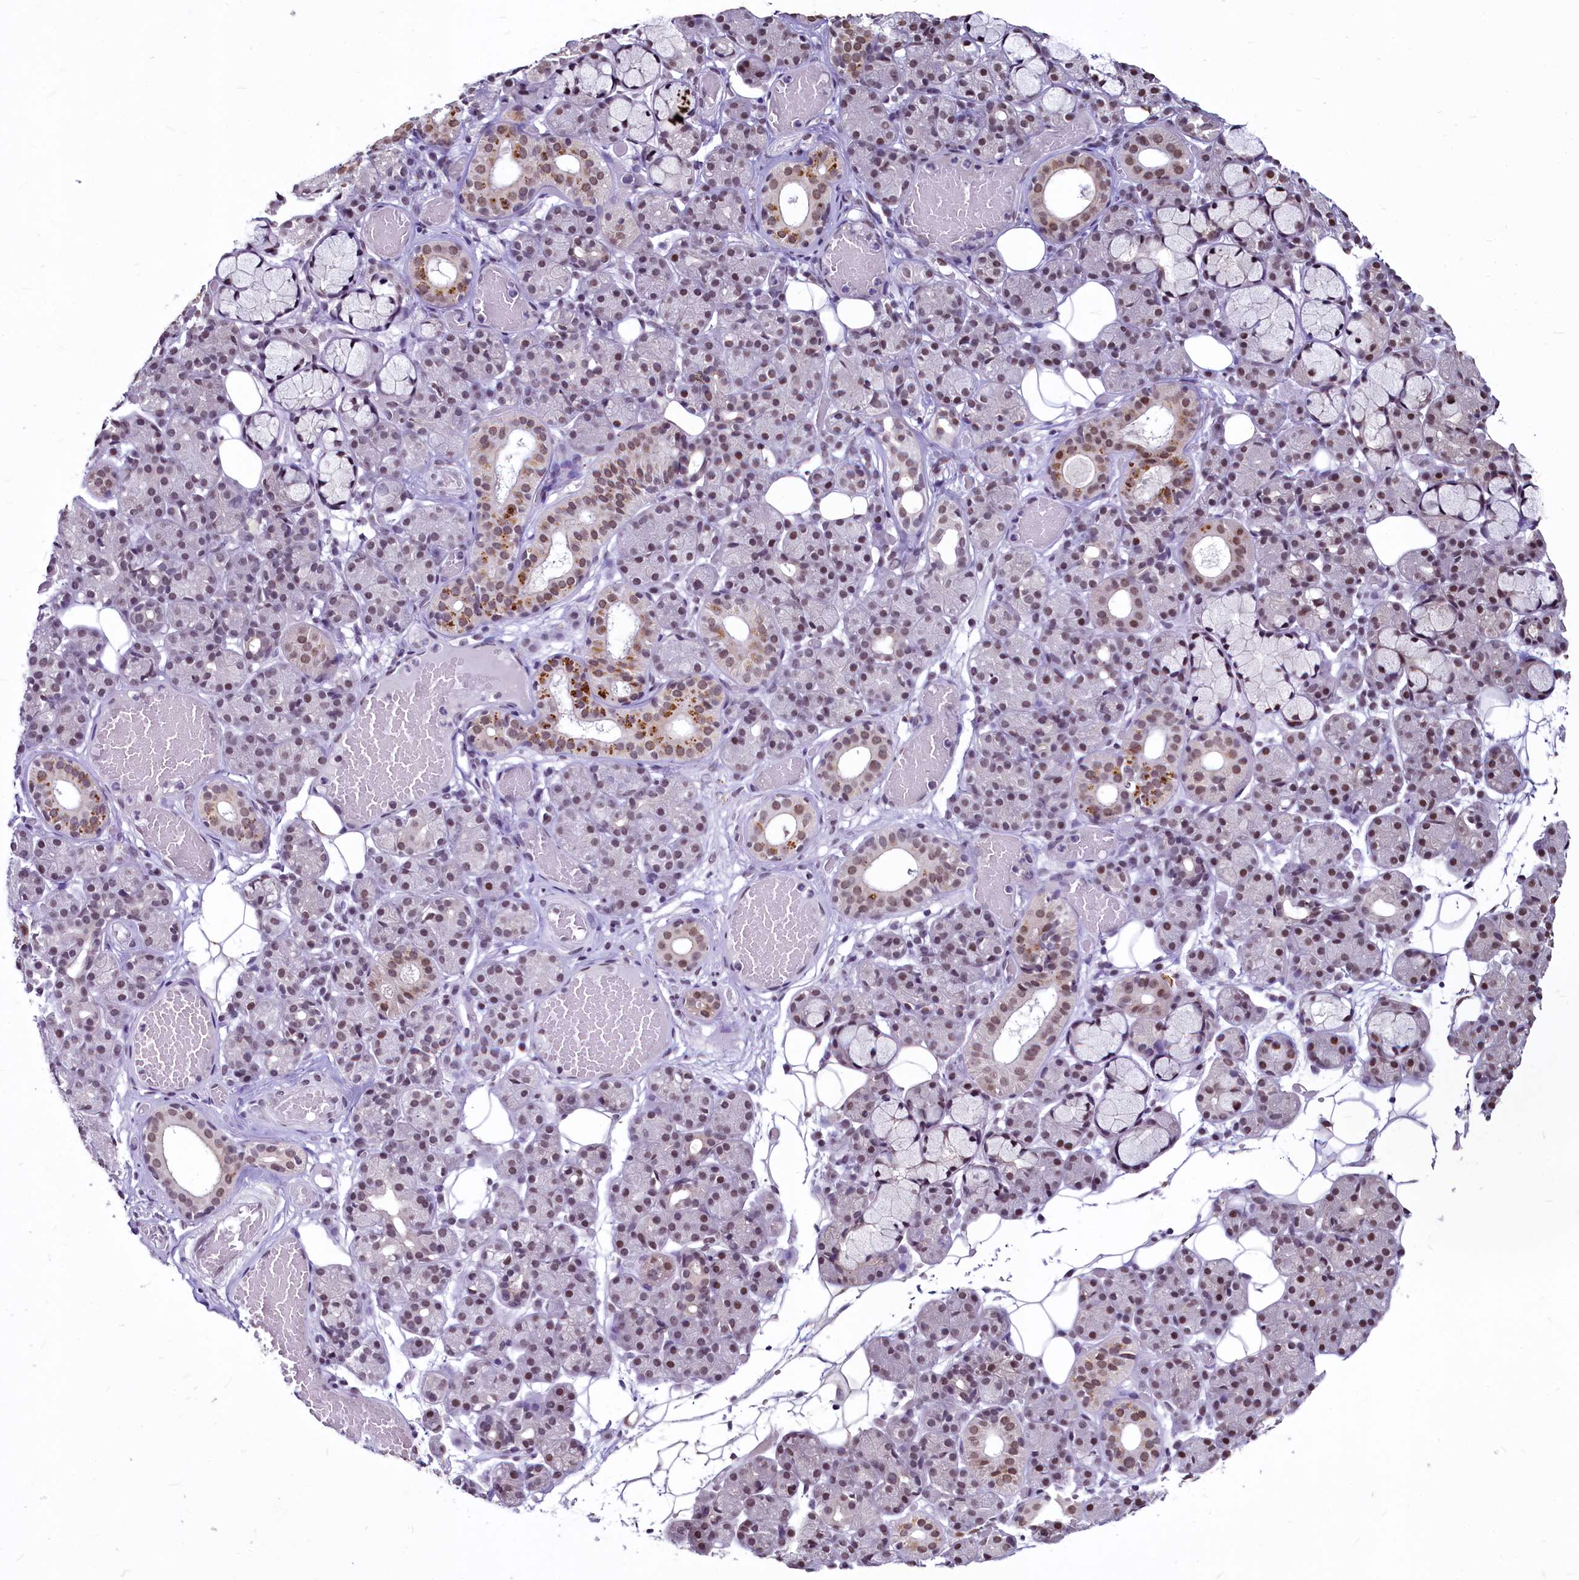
{"staining": {"intensity": "moderate", "quantity": "25%-75%", "location": "cytoplasmic/membranous,nuclear"}, "tissue": "salivary gland", "cell_type": "Glandular cells", "image_type": "normal", "snomed": [{"axis": "morphology", "description": "Normal tissue, NOS"}, {"axis": "topography", "description": "Salivary gland"}], "caption": "DAB immunohistochemical staining of normal human salivary gland displays moderate cytoplasmic/membranous,nuclear protein expression in about 25%-75% of glandular cells.", "gene": "PARPBP", "patient": {"sex": "male", "age": 63}}